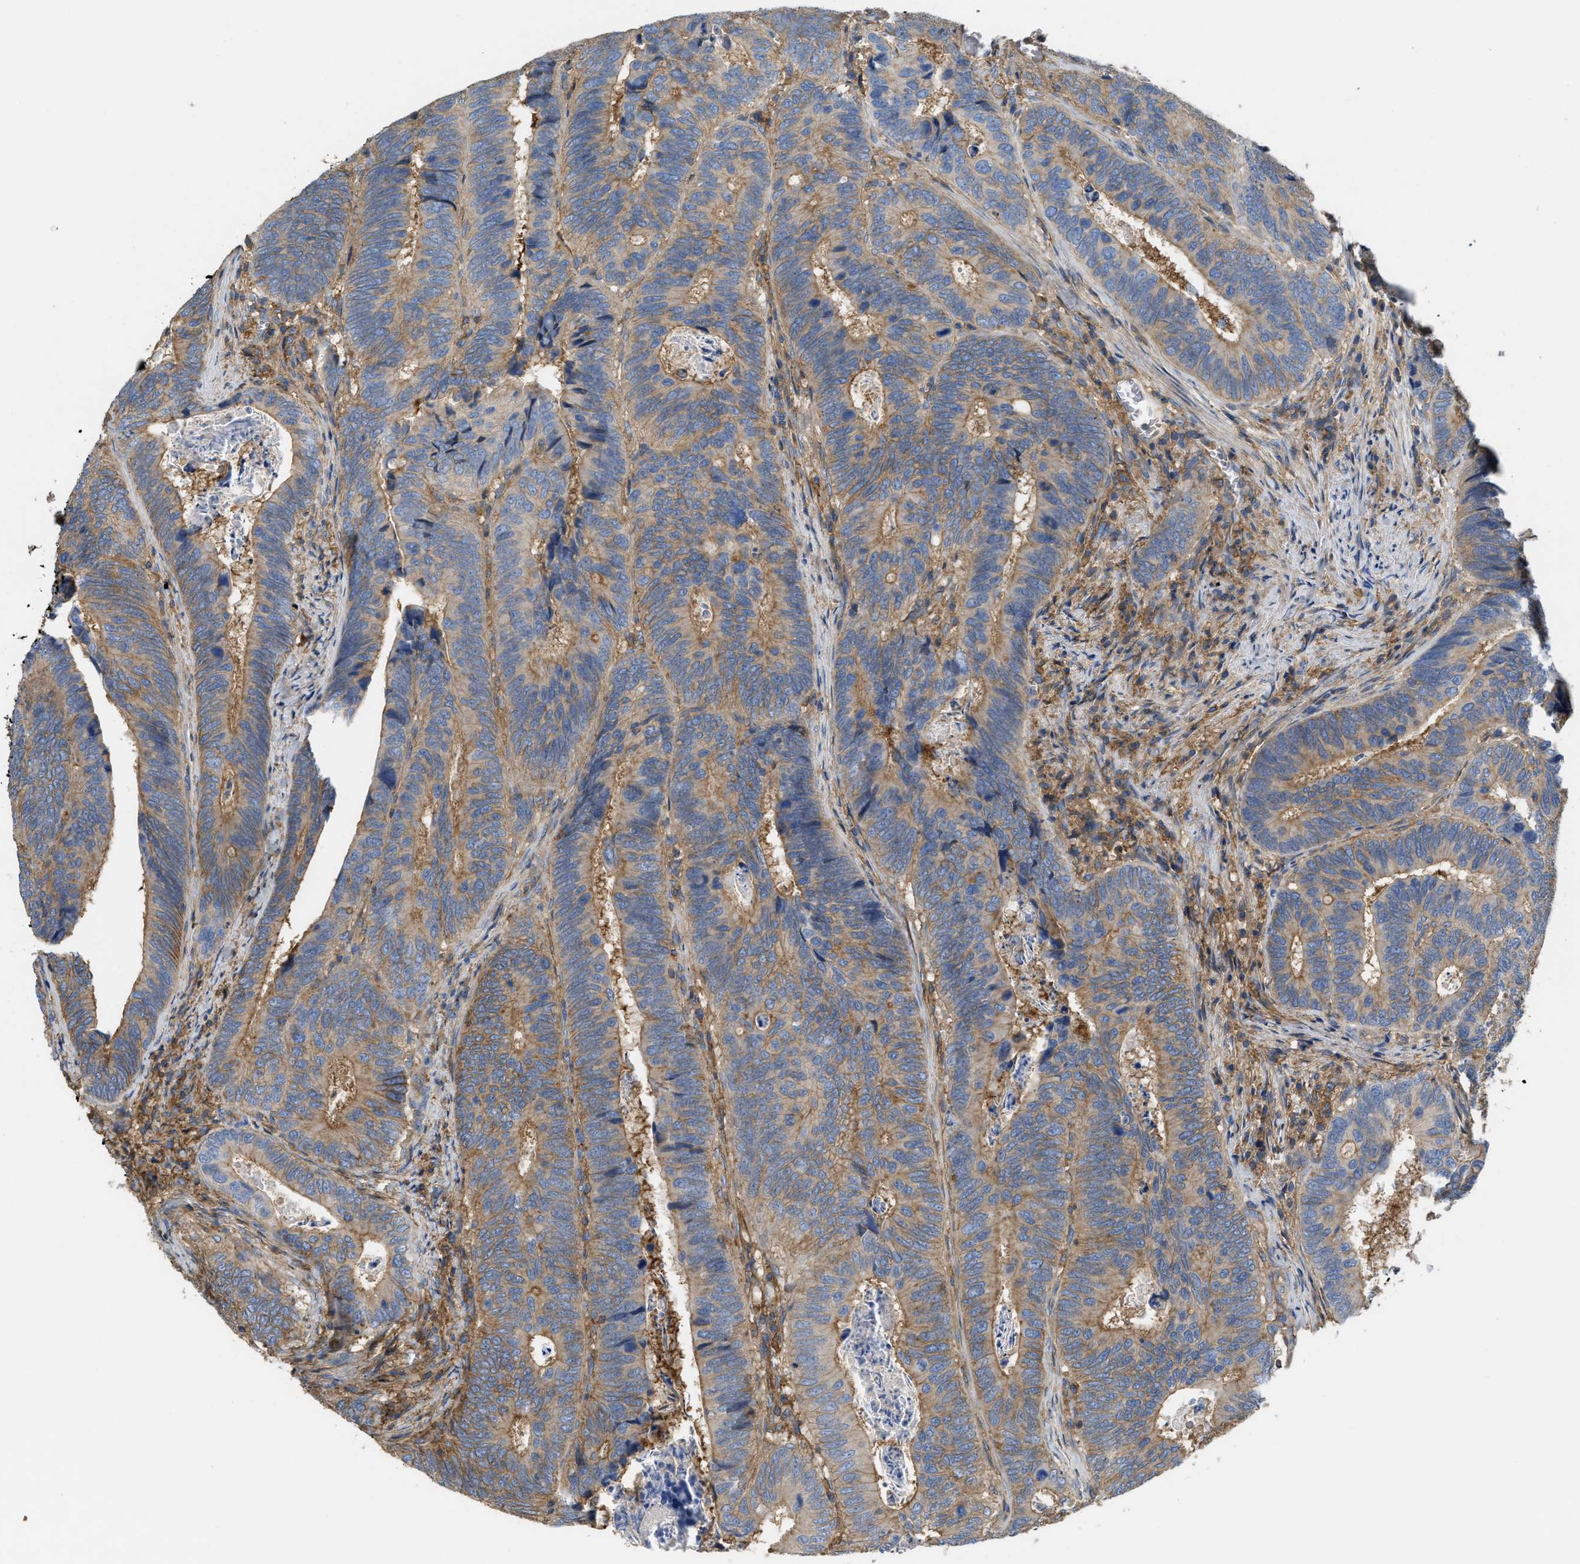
{"staining": {"intensity": "moderate", "quantity": ">75%", "location": "cytoplasmic/membranous"}, "tissue": "colorectal cancer", "cell_type": "Tumor cells", "image_type": "cancer", "snomed": [{"axis": "morphology", "description": "Inflammation, NOS"}, {"axis": "morphology", "description": "Adenocarcinoma, NOS"}, {"axis": "topography", "description": "Colon"}], "caption": "Immunohistochemistry of adenocarcinoma (colorectal) displays medium levels of moderate cytoplasmic/membranous expression in about >75% of tumor cells.", "gene": "GNB4", "patient": {"sex": "male", "age": 72}}